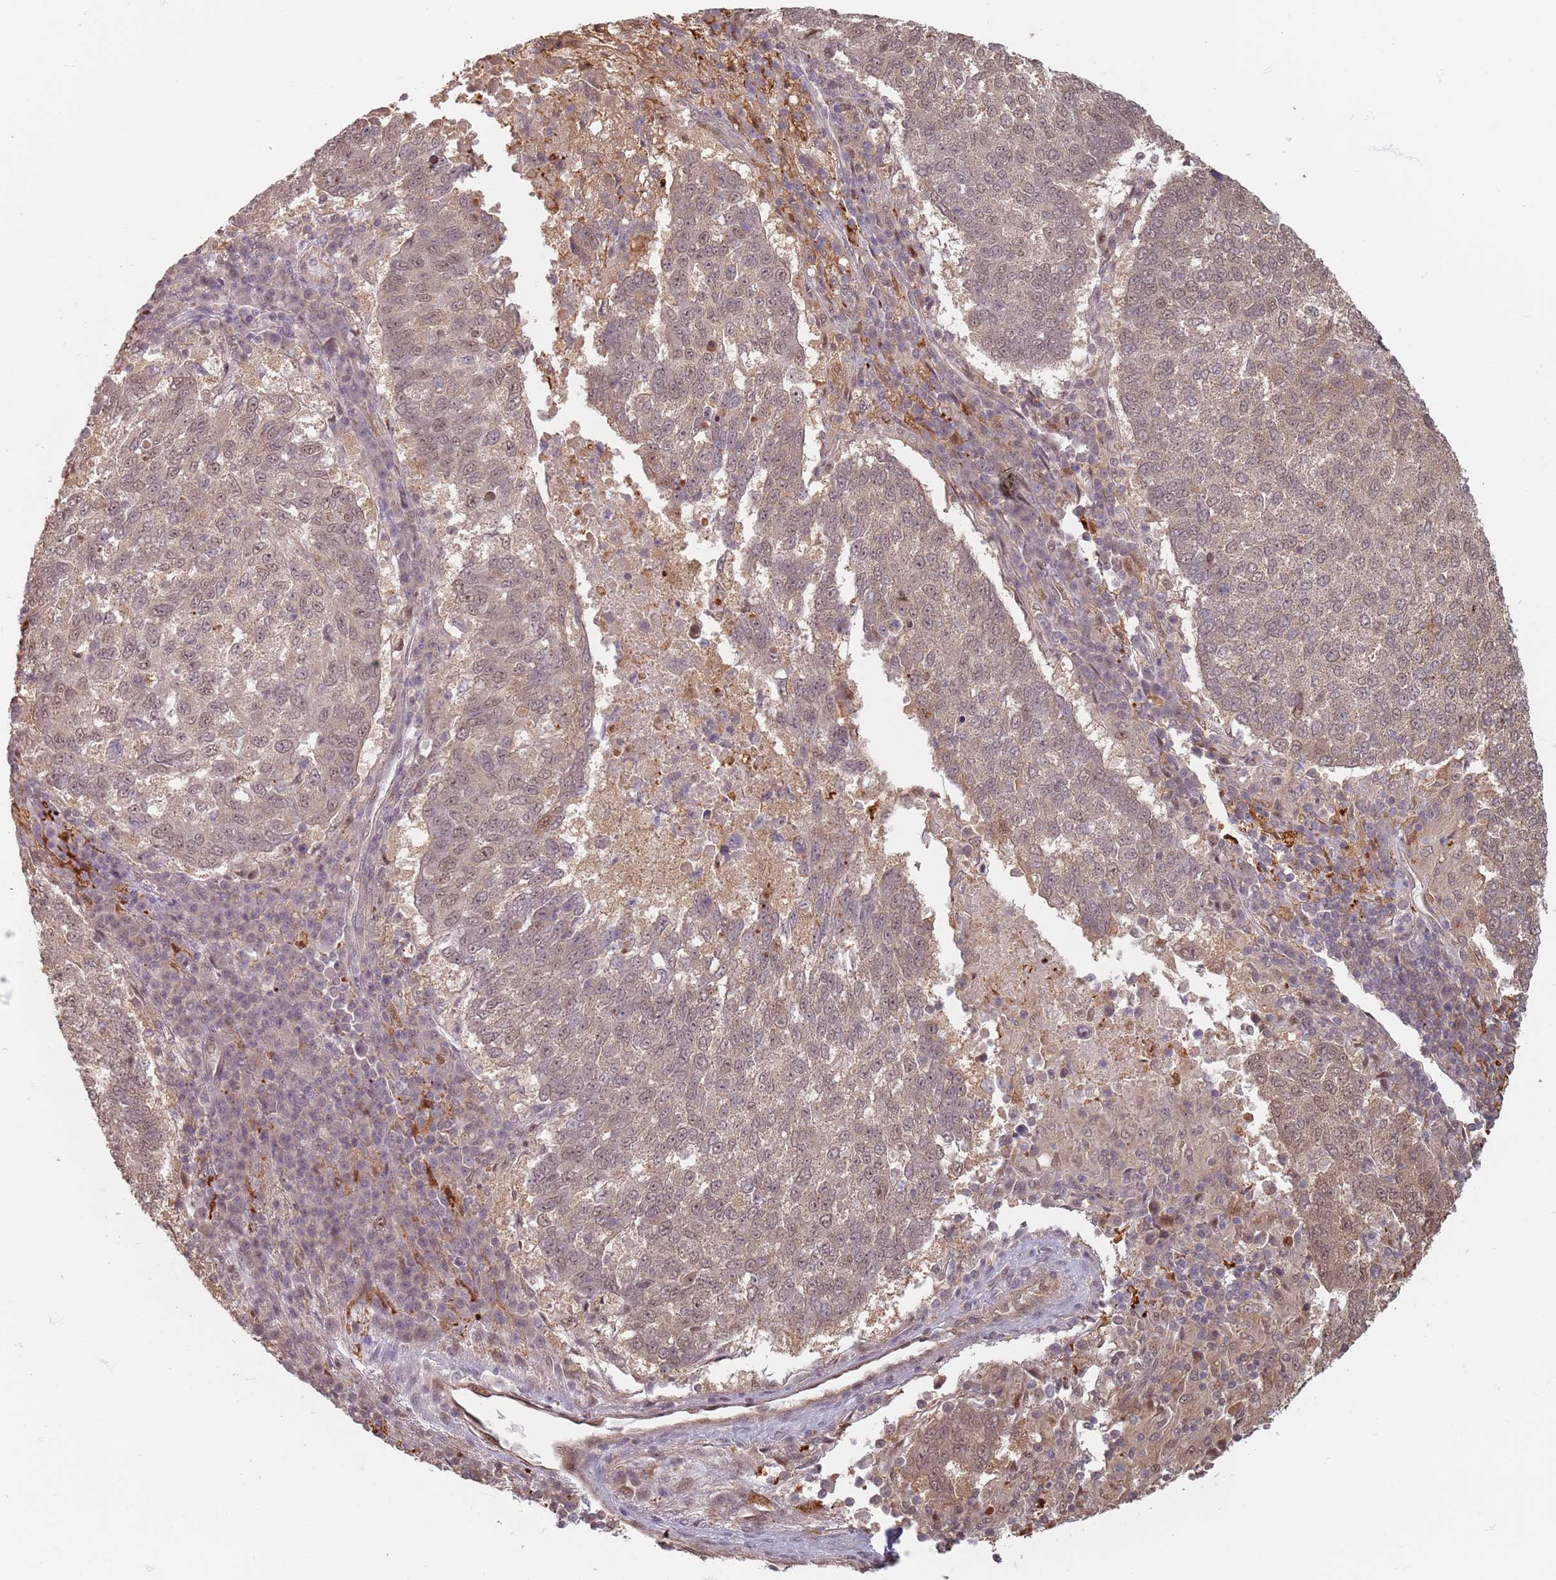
{"staining": {"intensity": "weak", "quantity": "25%-75%", "location": "cytoplasmic/membranous,nuclear"}, "tissue": "lung cancer", "cell_type": "Tumor cells", "image_type": "cancer", "snomed": [{"axis": "morphology", "description": "Squamous cell carcinoma, NOS"}, {"axis": "topography", "description": "Lung"}], "caption": "Protein staining of lung cancer (squamous cell carcinoma) tissue demonstrates weak cytoplasmic/membranous and nuclear staining in about 25%-75% of tumor cells.", "gene": "PLSCR5", "patient": {"sex": "male", "age": 73}}